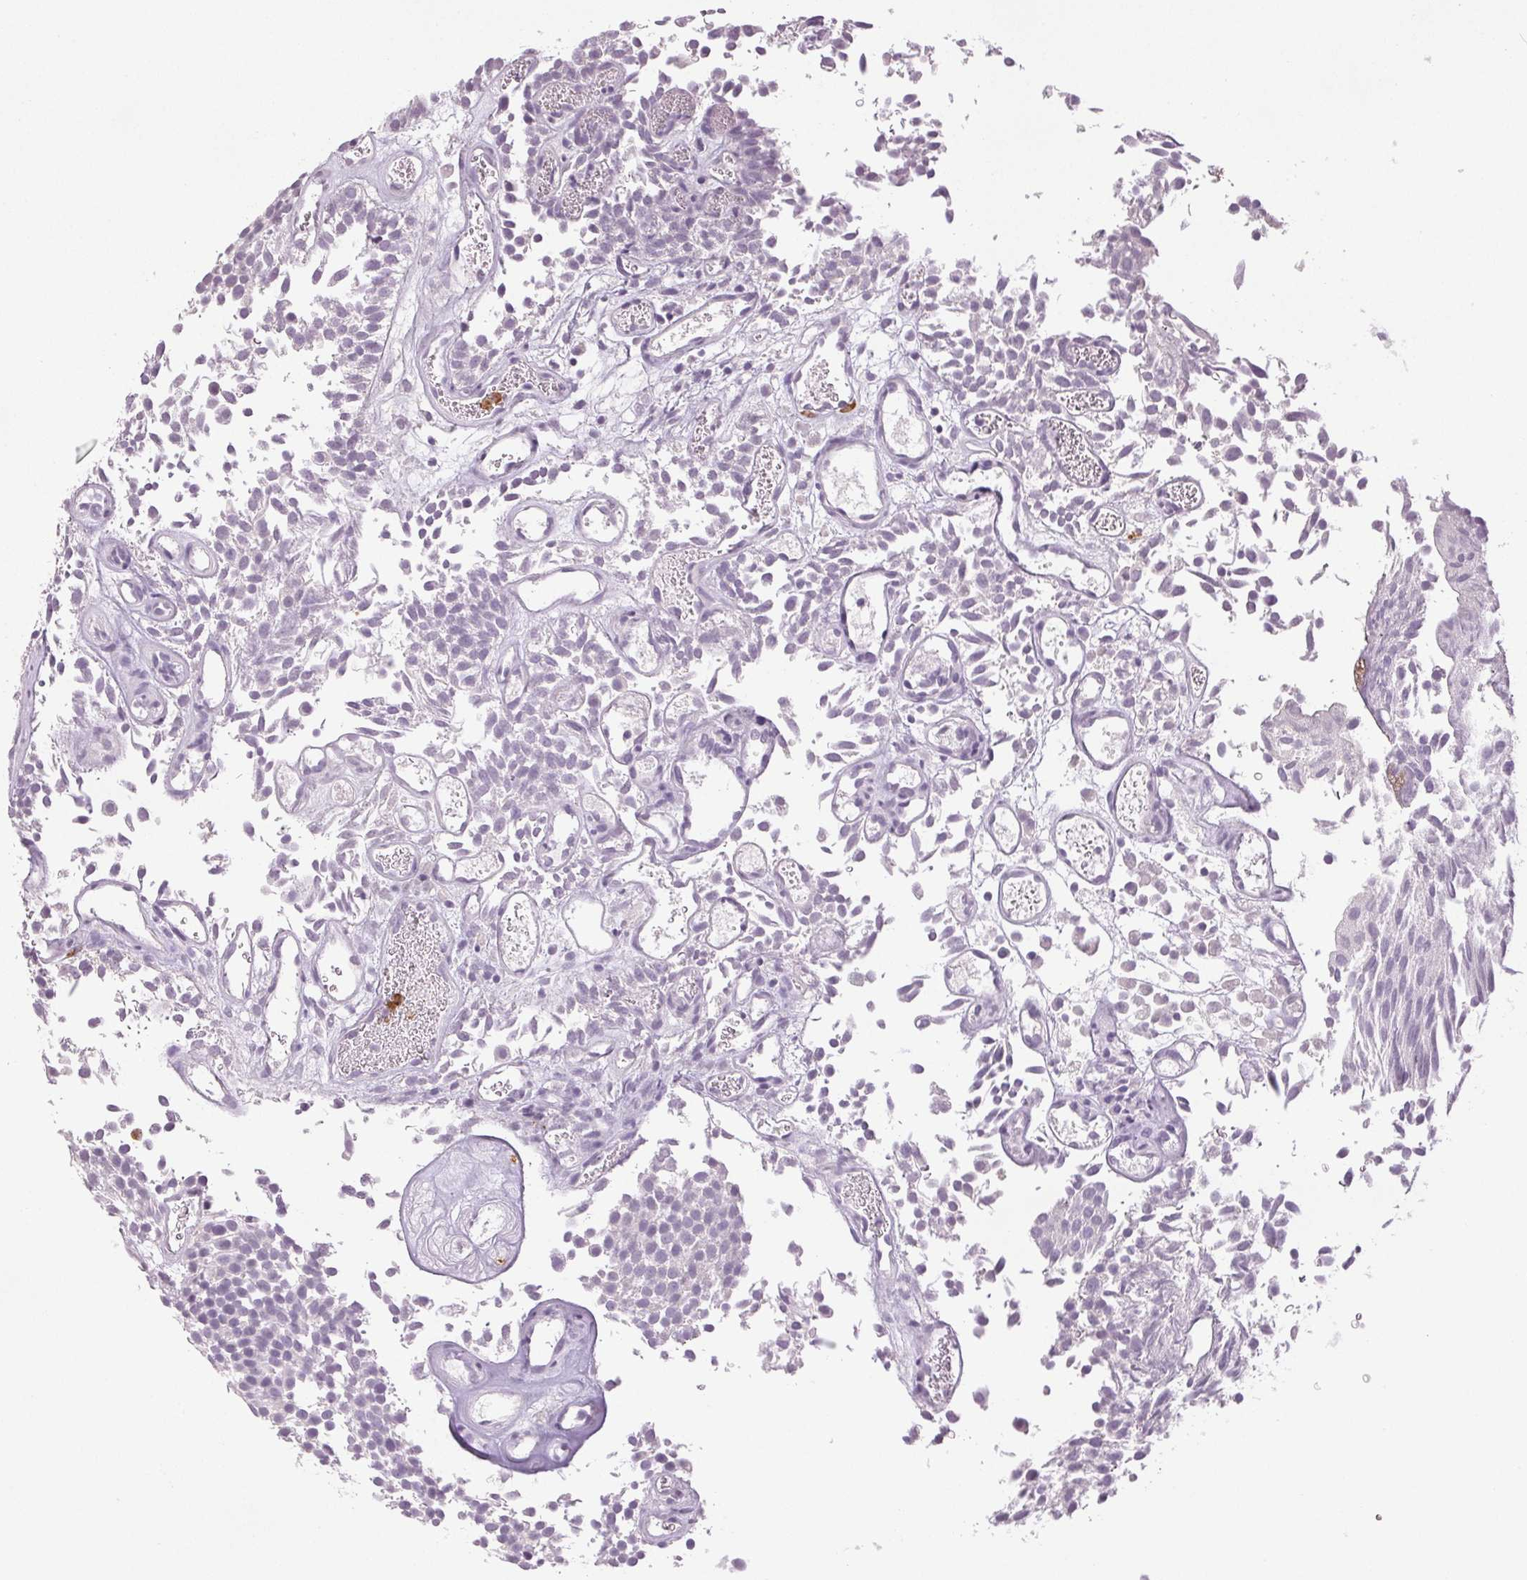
{"staining": {"intensity": "negative", "quantity": "none", "location": "none"}, "tissue": "urothelial cancer", "cell_type": "Tumor cells", "image_type": "cancer", "snomed": [{"axis": "morphology", "description": "Urothelial carcinoma, Low grade"}, {"axis": "topography", "description": "Urinary bladder"}], "caption": "Immunohistochemistry (IHC) micrograph of neoplastic tissue: low-grade urothelial carcinoma stained with DAB exhibits no significant protein staining in tumor cells.", "gene": "LTF", "patient": {"sex": "female", "age": 79}}